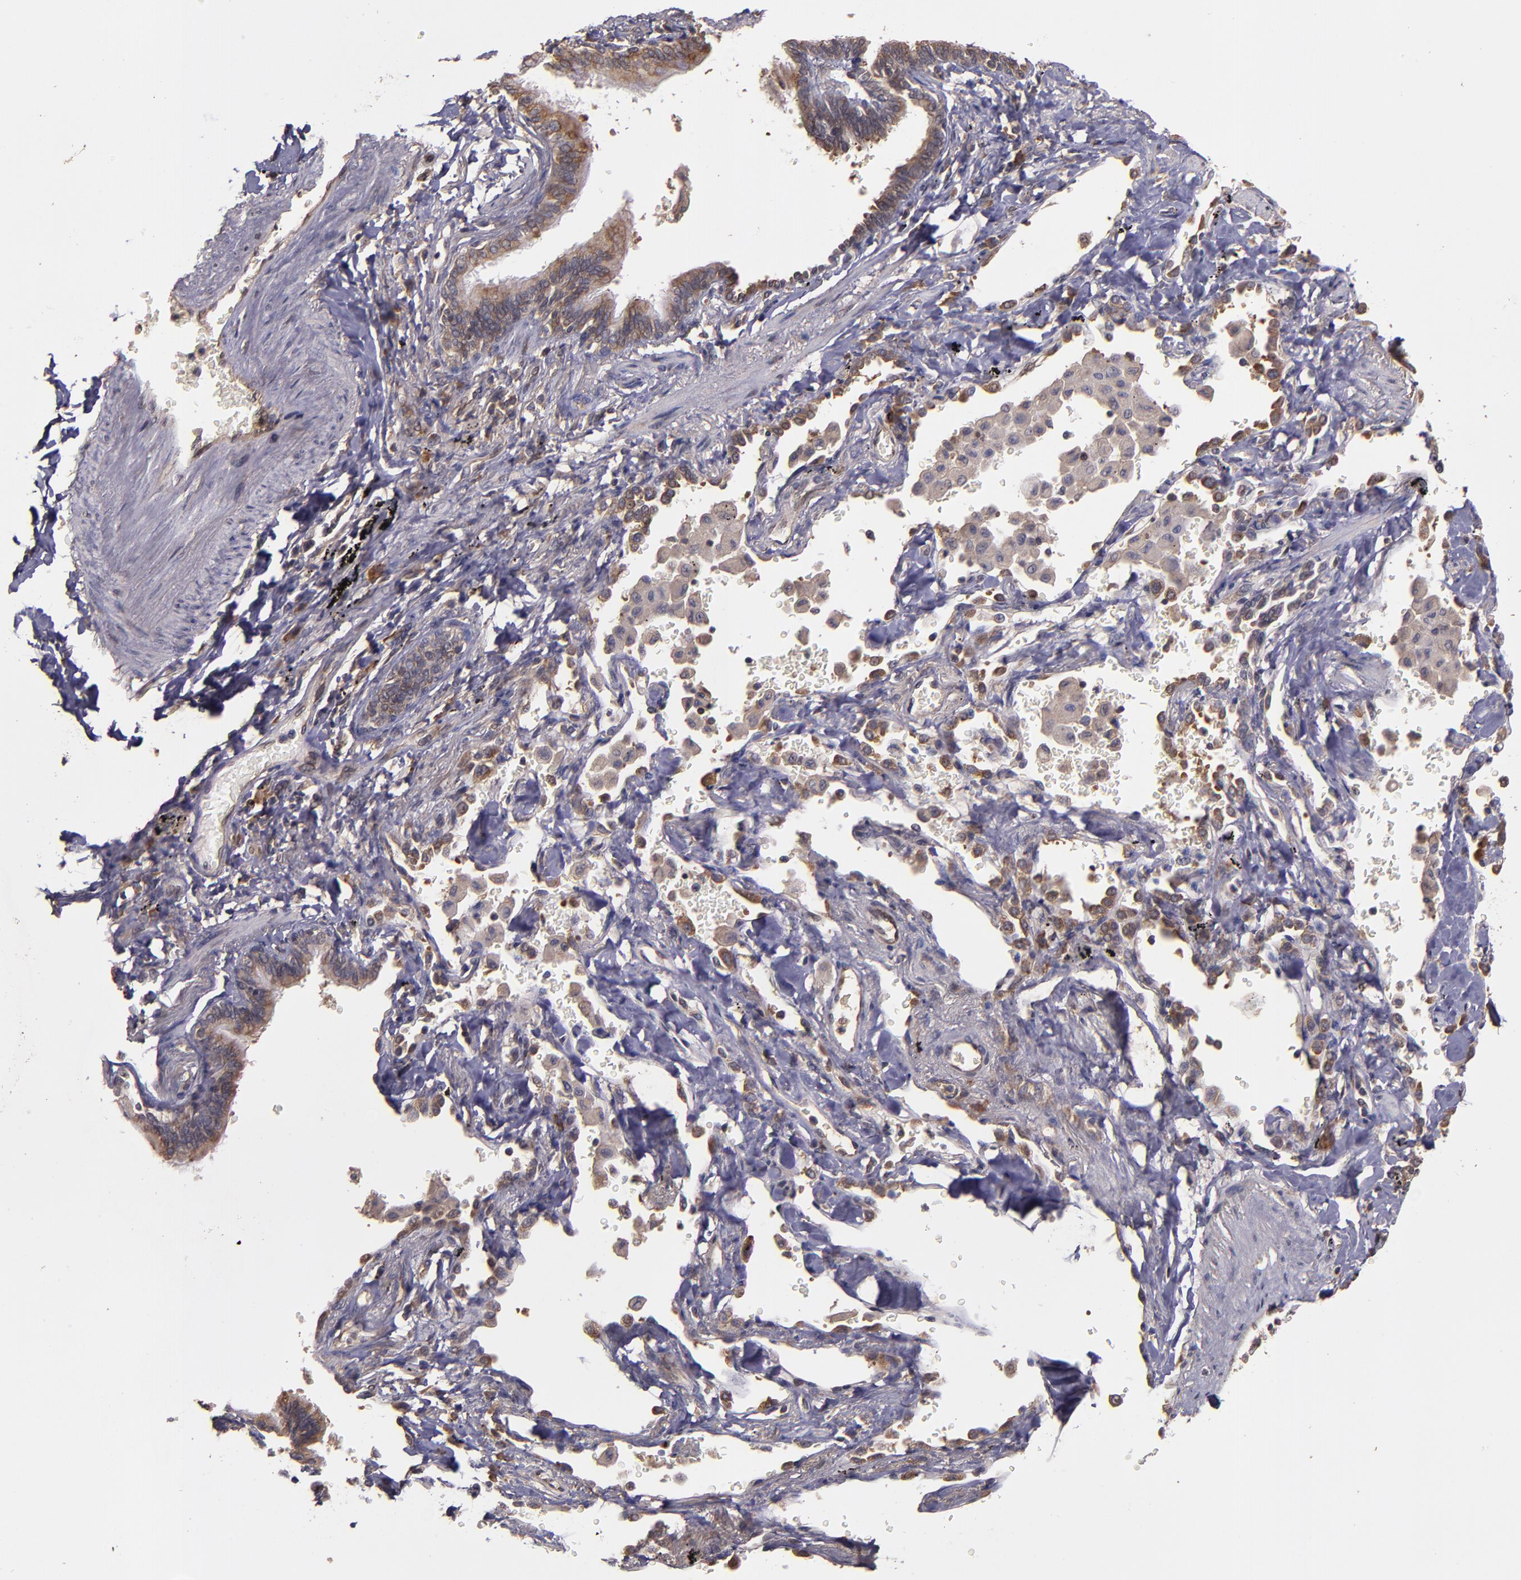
{"staining": {"intensity": "moderate", "quantity": ">75%", "location": "cytoplasmic/membranous"}, "tissue": "lung cancer", "cell_type": "Tumor cells", "image_type": "cancer", "snomed": [{"axis": "morphology", "description": "Adenocarcinoma, NOS"}, {"axis": "topography", "description": "Lung"}], "caption": "An immunohistochemistry (IHC) micrograph of neoplastic tissue is shown. Protein staining in brown labels moderate cytoplasmic/membranous positivity in lung cancer within tumor cells. The staining is performed using DAB (3,3'-diaminobenzidine) brown chromogen to label protein expression. The nuclei are counter-stained blue using hematoxylin.", "gene": "PRAF2", "patient": {"sex": "female", "age": 64}}